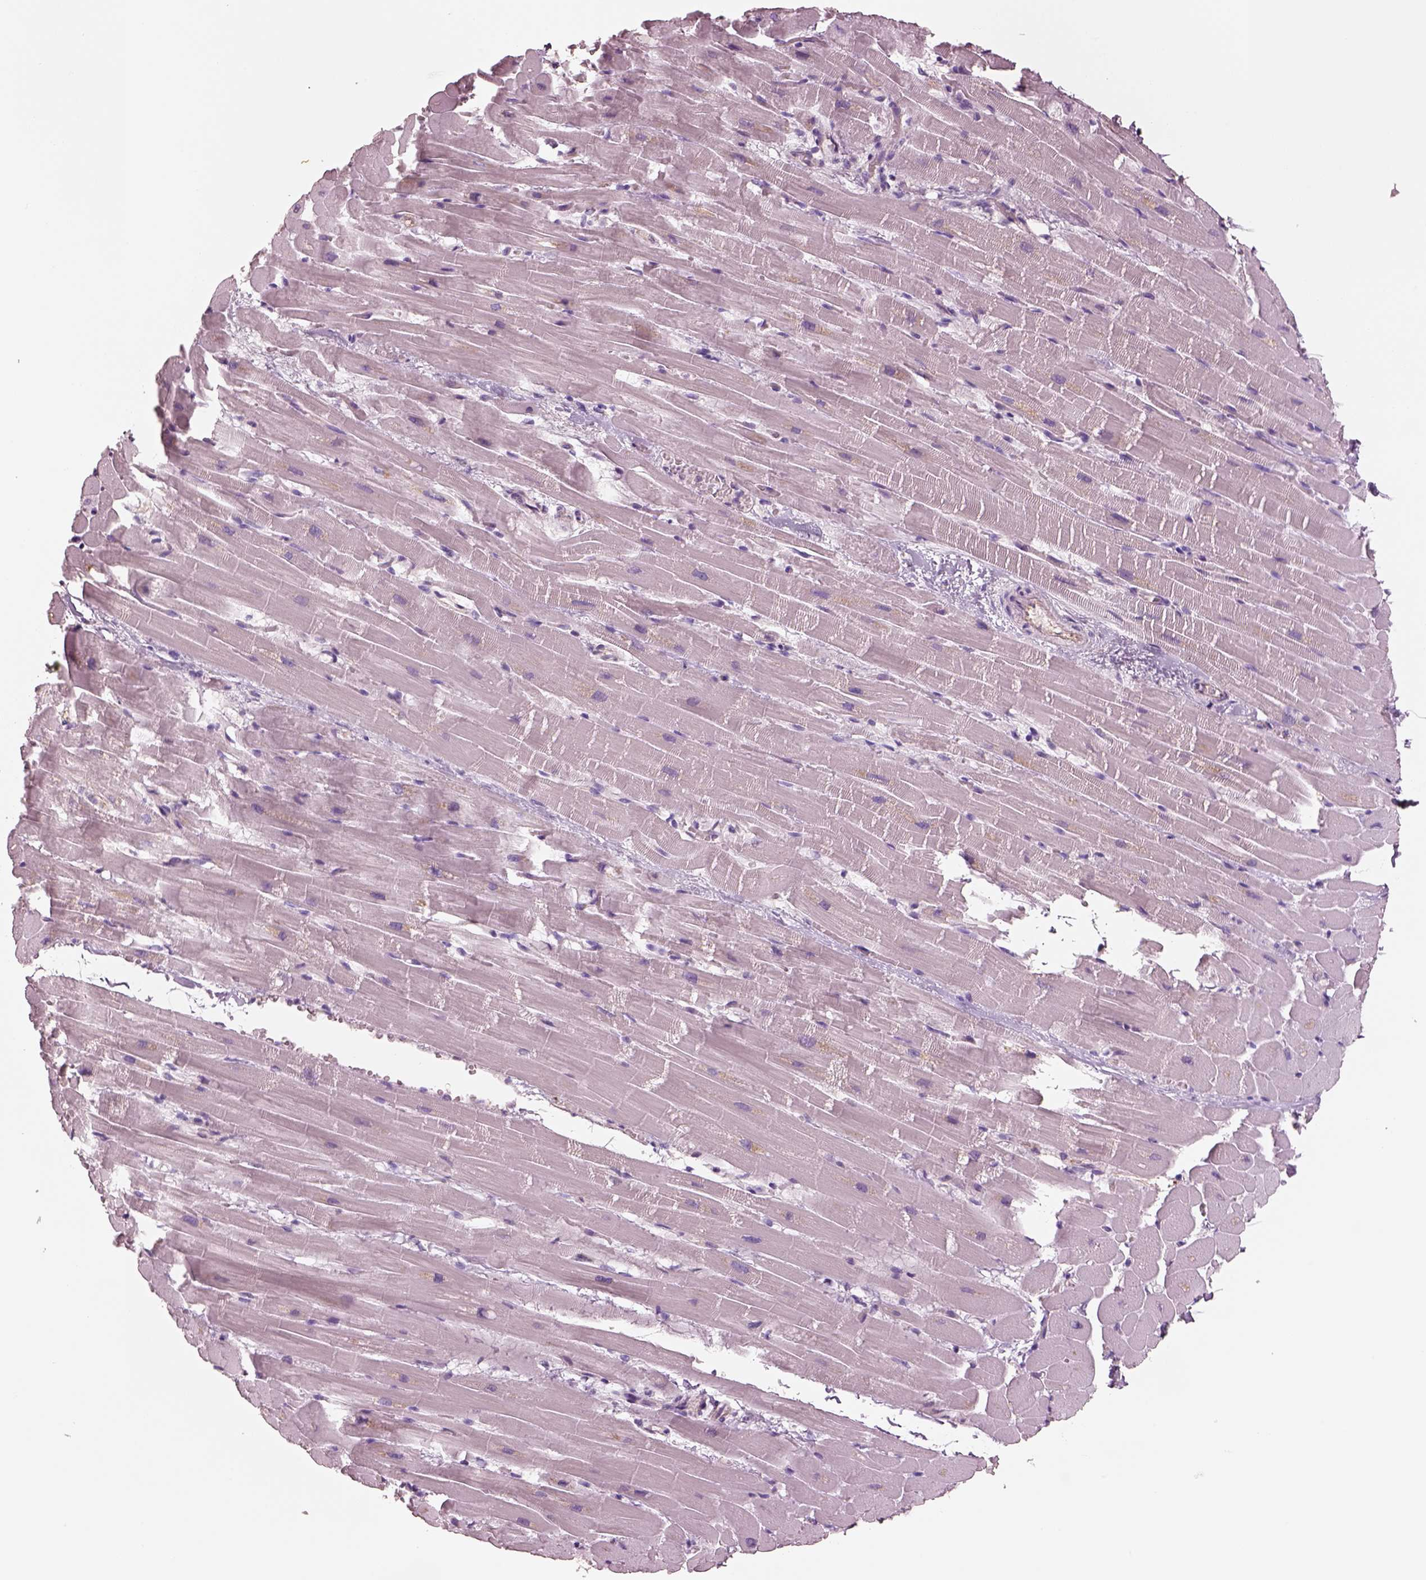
{"staining": {"intensity": "negative", "quantity": "none", "location": "none"}, "tissue": "heart muscle", "cell_type": "Cardiomyocytes", "image_type": "normal", "snomed": [{"axis": "morphology", "description": "Normal tissue, NOS"}, {"axis": "topography", "description": "Heart"}], "caption": "The micrograph exhibits no staining of cardiomyocytes in benign heart muscle. (DAB immunohistochemistry (IHC), high magnification).", "gene": "IGLL1", "patient": {"sex": "male", "age": 37}}